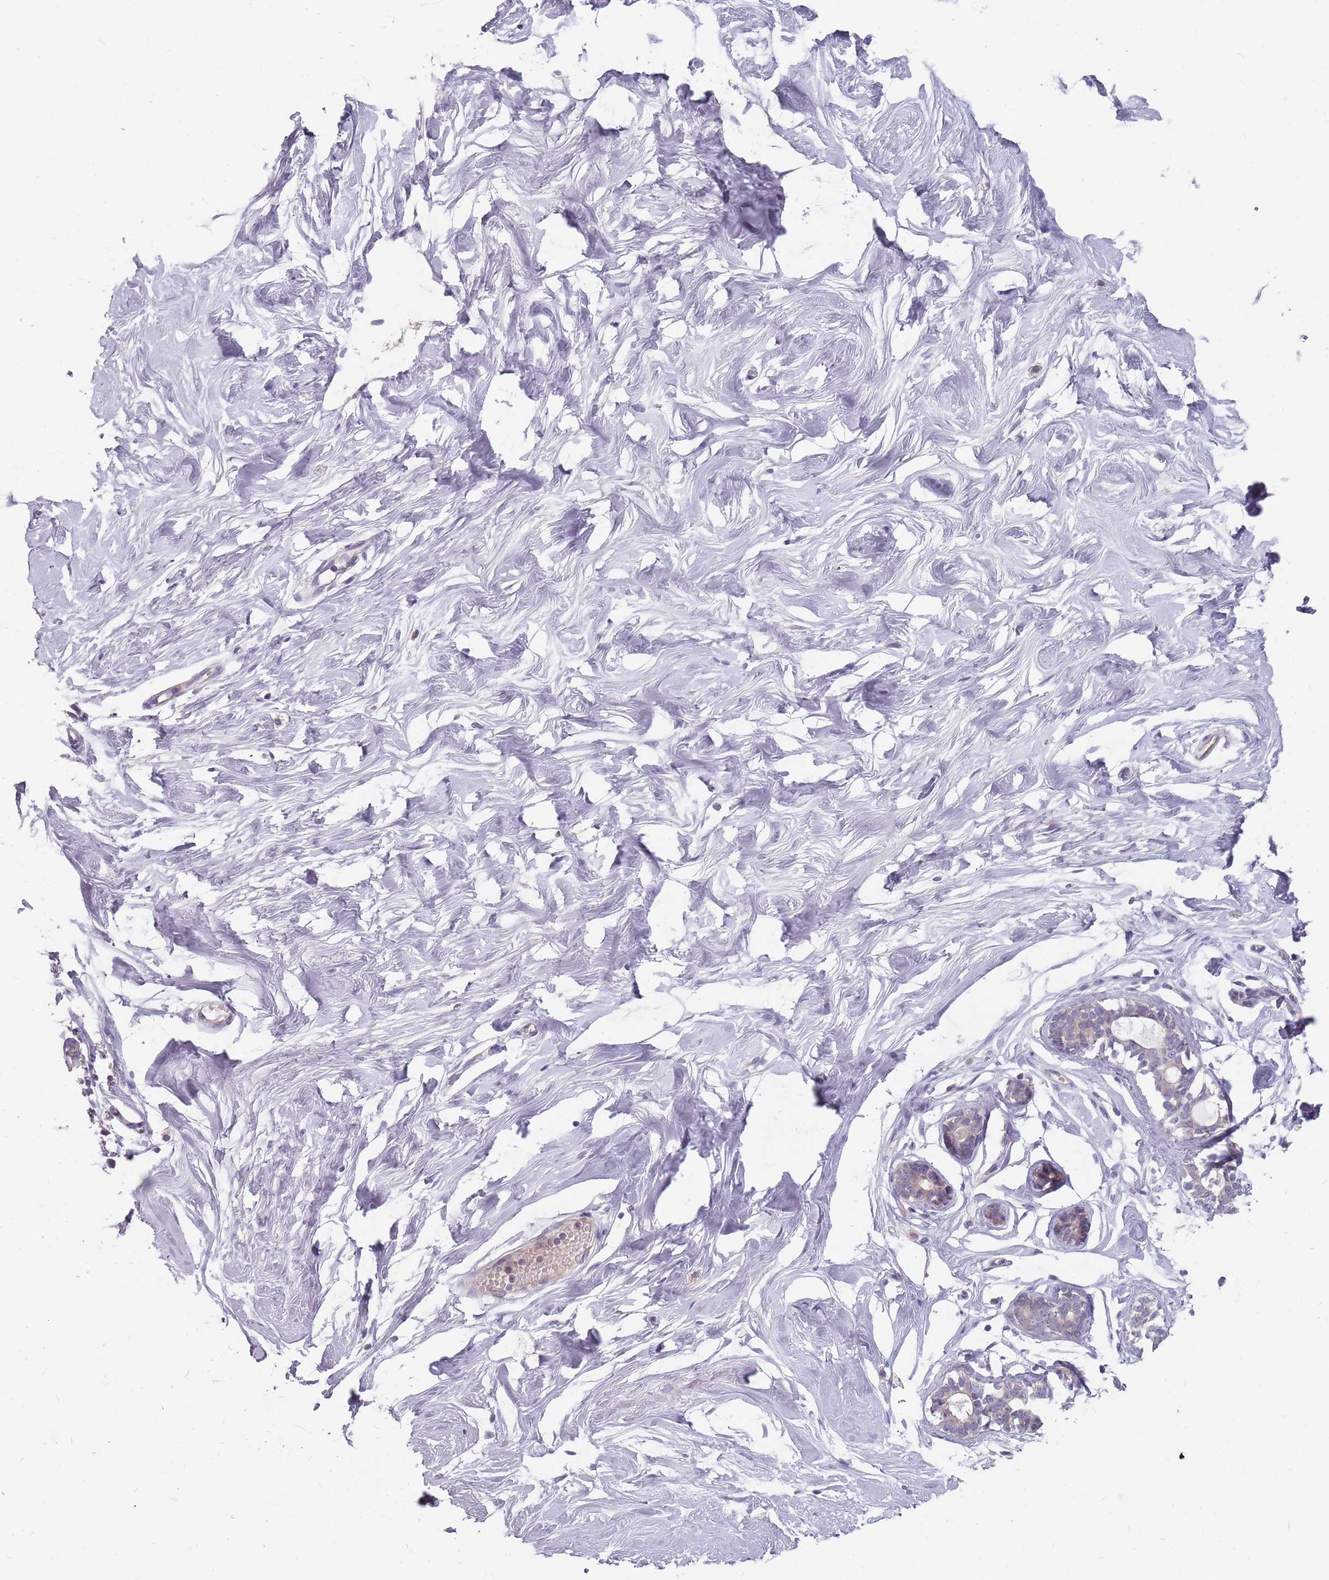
{"staining": {"intensity": "negative", "quantity": "none", "location": "none"}, "tissue": "breast", "cell_type": "Adipocytes", "image_type": "normal", "snomed": [{"axis": "morphology", "description": "Normal tissue, NOS"}, {"axis": "morphology", "description": "Adenoma, NOS"}, {"axis": "topography", "description": "Breast"}], "caption": "There is no significant staining in adipocytes of breast. (DAB (3,3'-diaminobenzidine) immunohistochemistry (IHC), high magnification).", "gene": "CMTR2", "patient": {"sex": "female", "age": 23}}